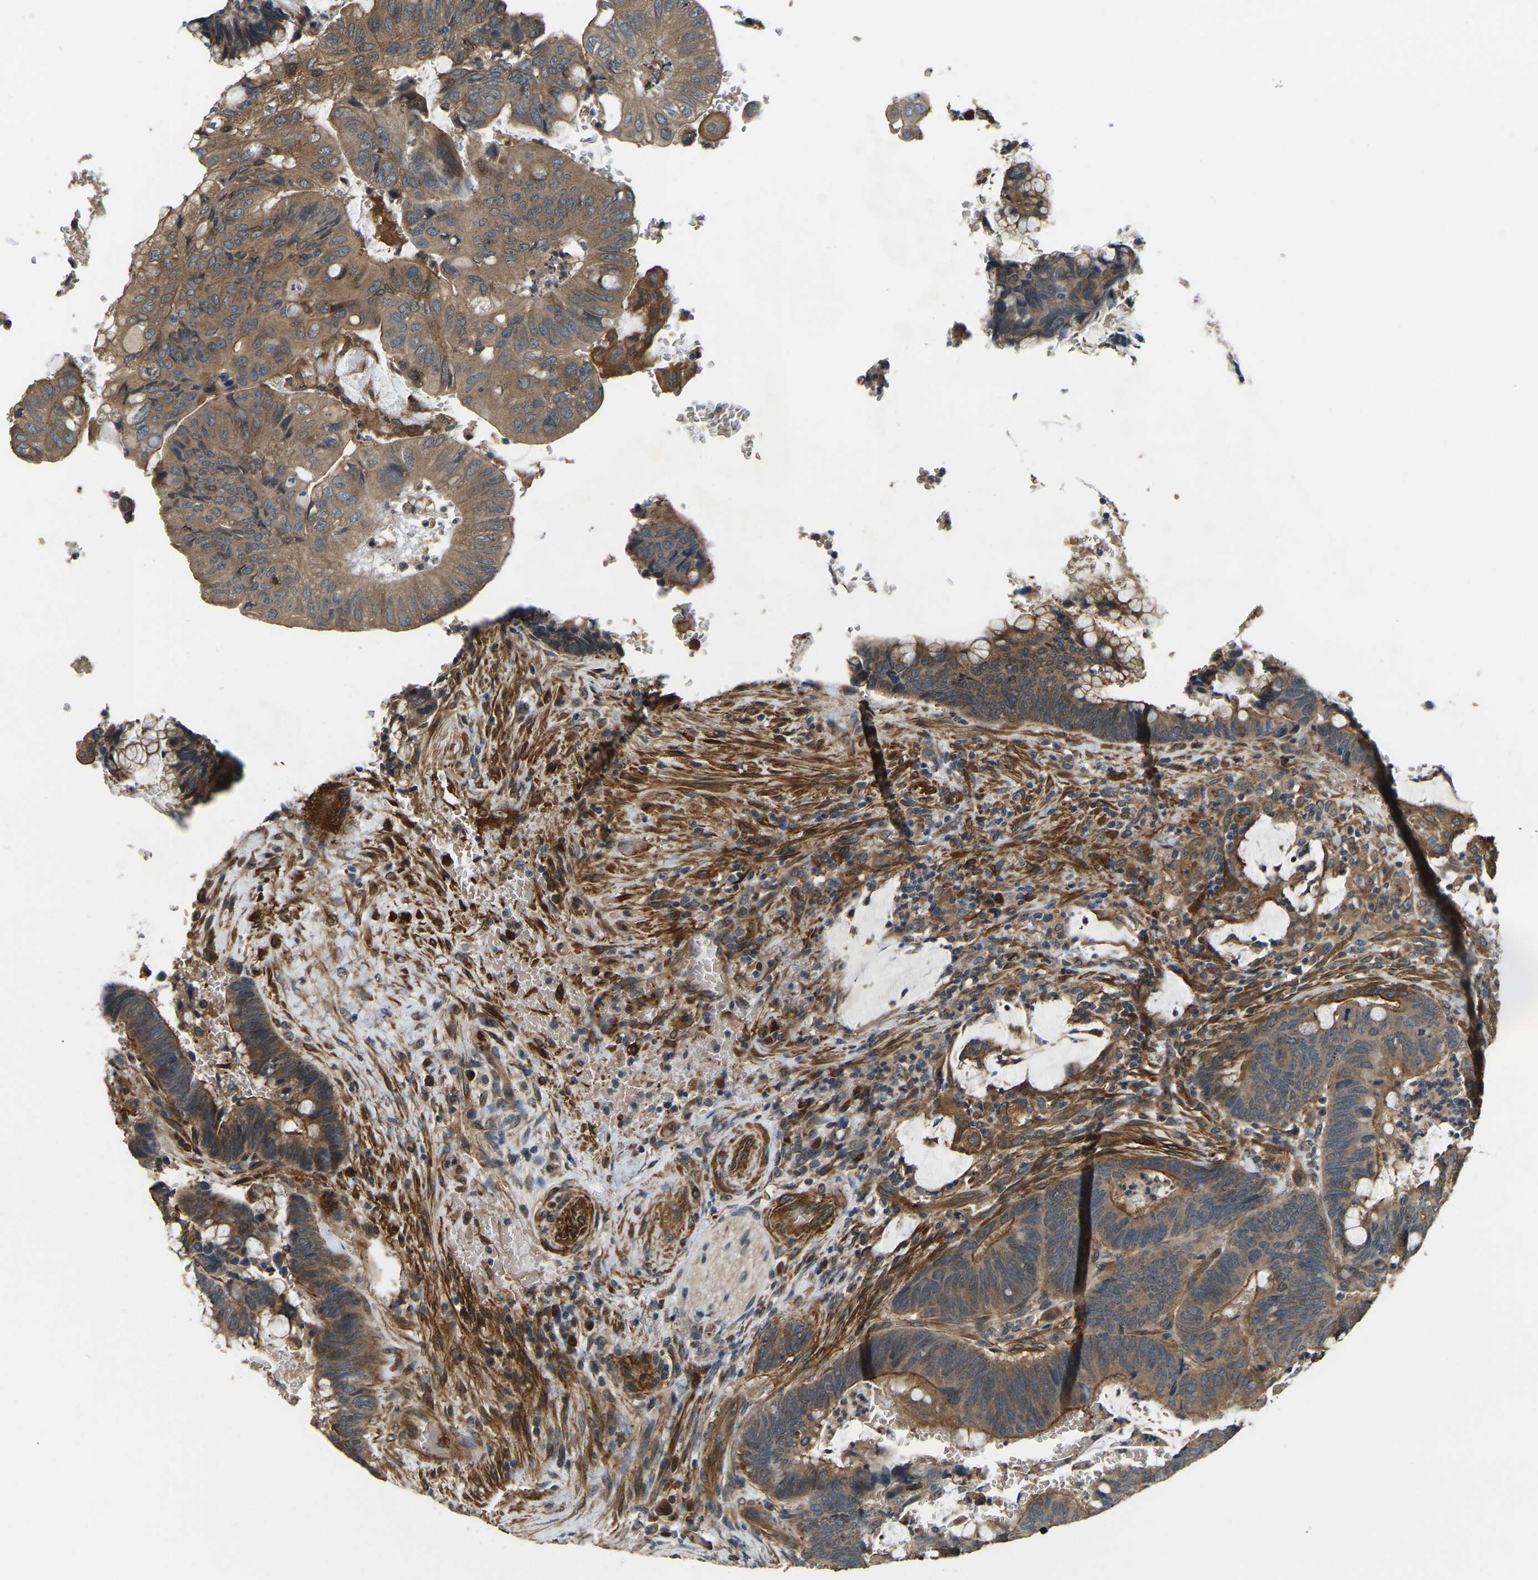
{"staining": {"intensity": "moderate", "quantity": ">75%", "location": "cytoplasmic/membranous"}, "tissue": "colorectal cancer", "cell_type": "Tumor cells", "image_type": "cancer", "snomed": [{"axis": "morphology", "description": "Normal tissue, NOS"}, {"axis": "morphology", "description": "Adenocarcinoma, NOS"}, {"axis": "topography", "description": "Rectum"}, {"axis": "topography", "description": "Peripheral nerve tissue"}], "caption": "There is medium levels of moderate cytoplasmic/membranous staining in tumor cells of colorectal cancer (adenocarcinoma), as demonstrated by immunohistochemical staining (brown color).", "gene": "ERGIC1", "patient": {"sex": "male", "age": 92}}